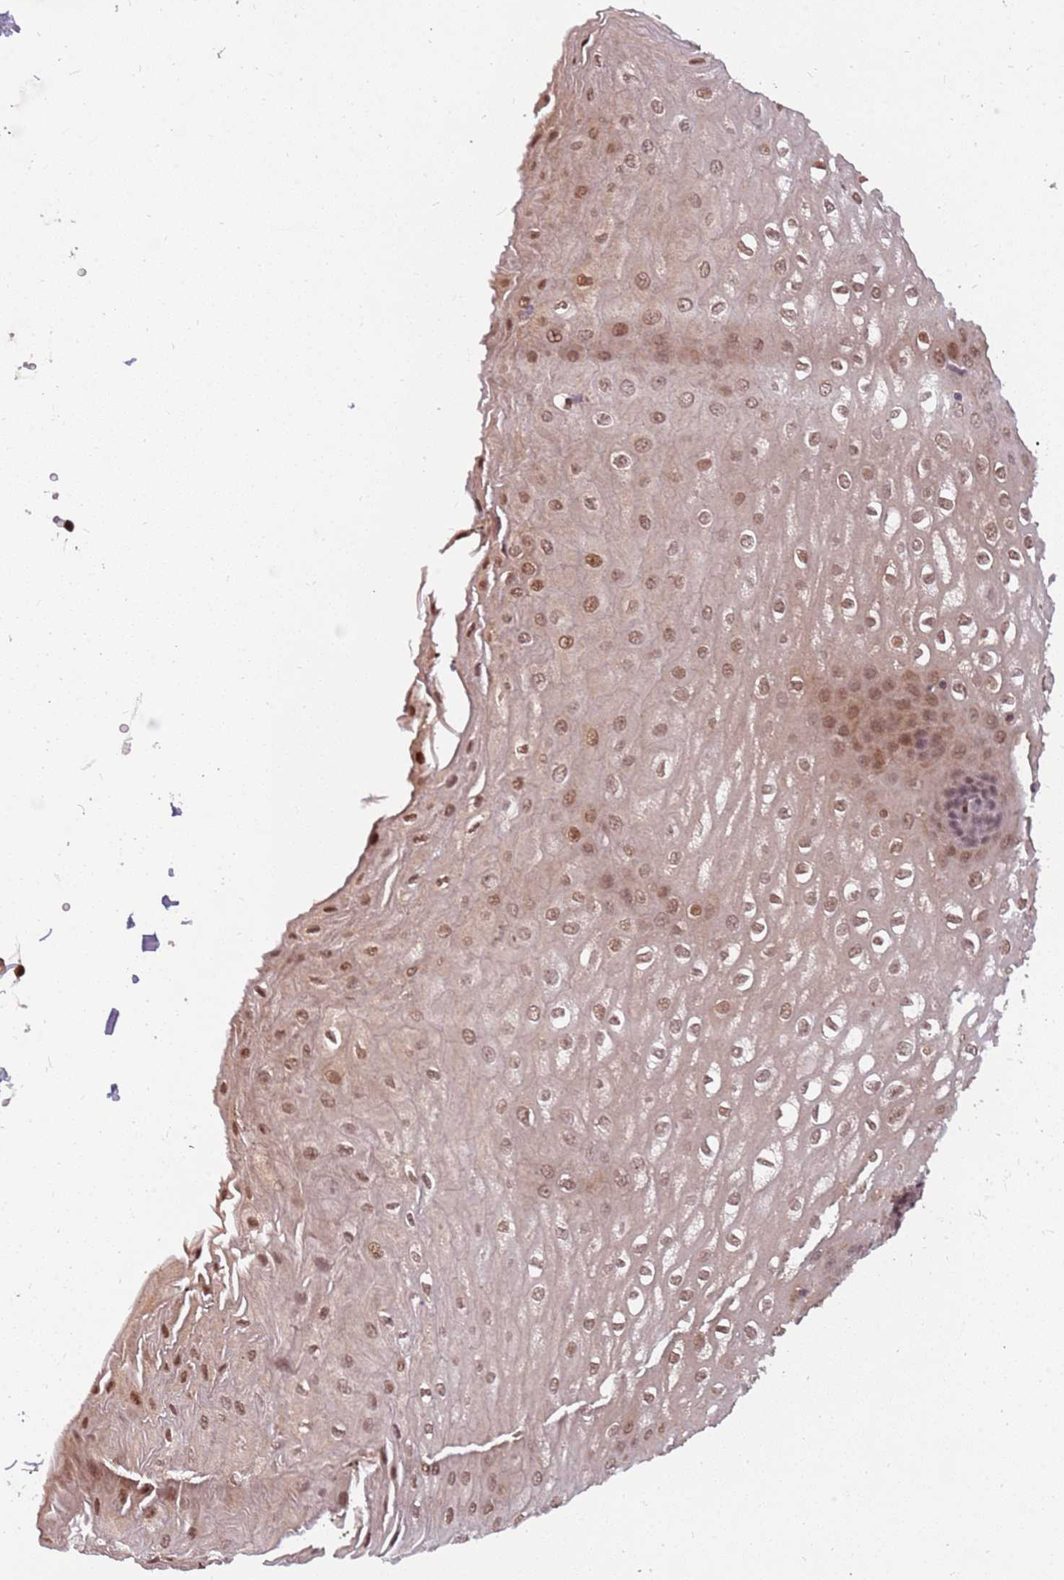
{"staining": {"intensity": "moderate", "quantity": ">75%", "location": "nuclear"}, "tissue": "esophagus", "cell_type": "Squamous epithelial cells", "image_type": "normal", "snomed": [{"axis": "morphology", "description": "Normal tissue, NOS"}, {"axis": "topography", "description": "Esophagus"}], "caption": "Immunohistochemical staining of benign human esophagus displays moderate nuclear protein positivity in about >75% of squamous epithelial cells. The staining was performed using DAB to visualize the protein expression in brown, while the nuclei were stained in blue with hematoxylin (Magnification: 20x).", "gene": "GBP2", "patient": {"sex": "male", "age": 60}}